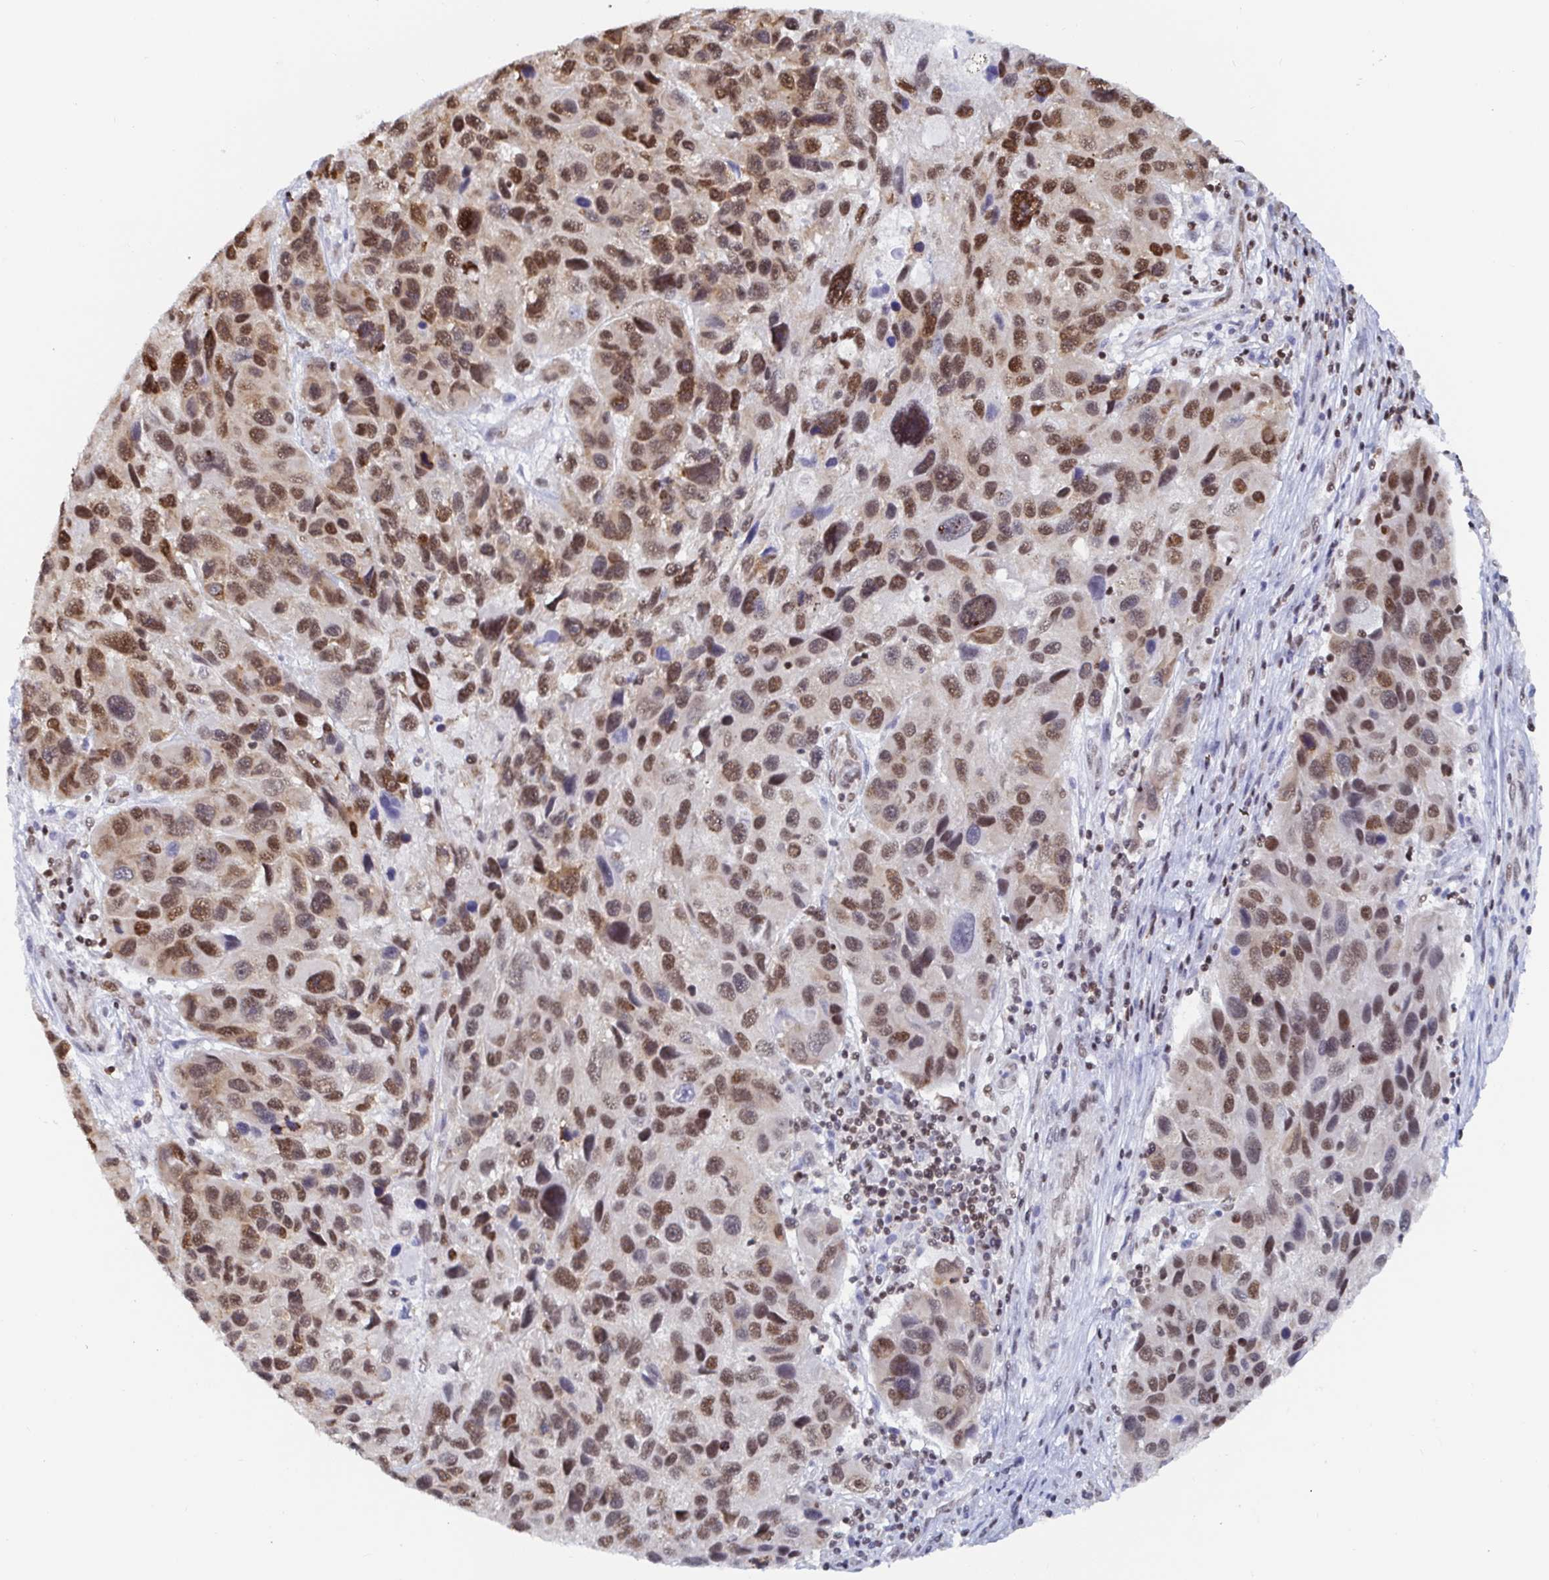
{"staining": {"intensity": "moderate", "quantity": ">75%", "location": "nuclear"}, "tissue": "melanoma", "cell_type": "Tumor cells", "image_type": "cancer", "snomed": [{"axis": "morphology", "description": "Malignant melanoma, NOS"}, {"axis": "topography", "description": "Skin"}], "caption": "Approximately >75% of tumor cells in human malignant melanoma demonstrate moderate nuclear protein positivity as visualized by brown immunohistochemical staining.", "gene": "EWSR1", "patient": {"sex": "male", "age": 53}}